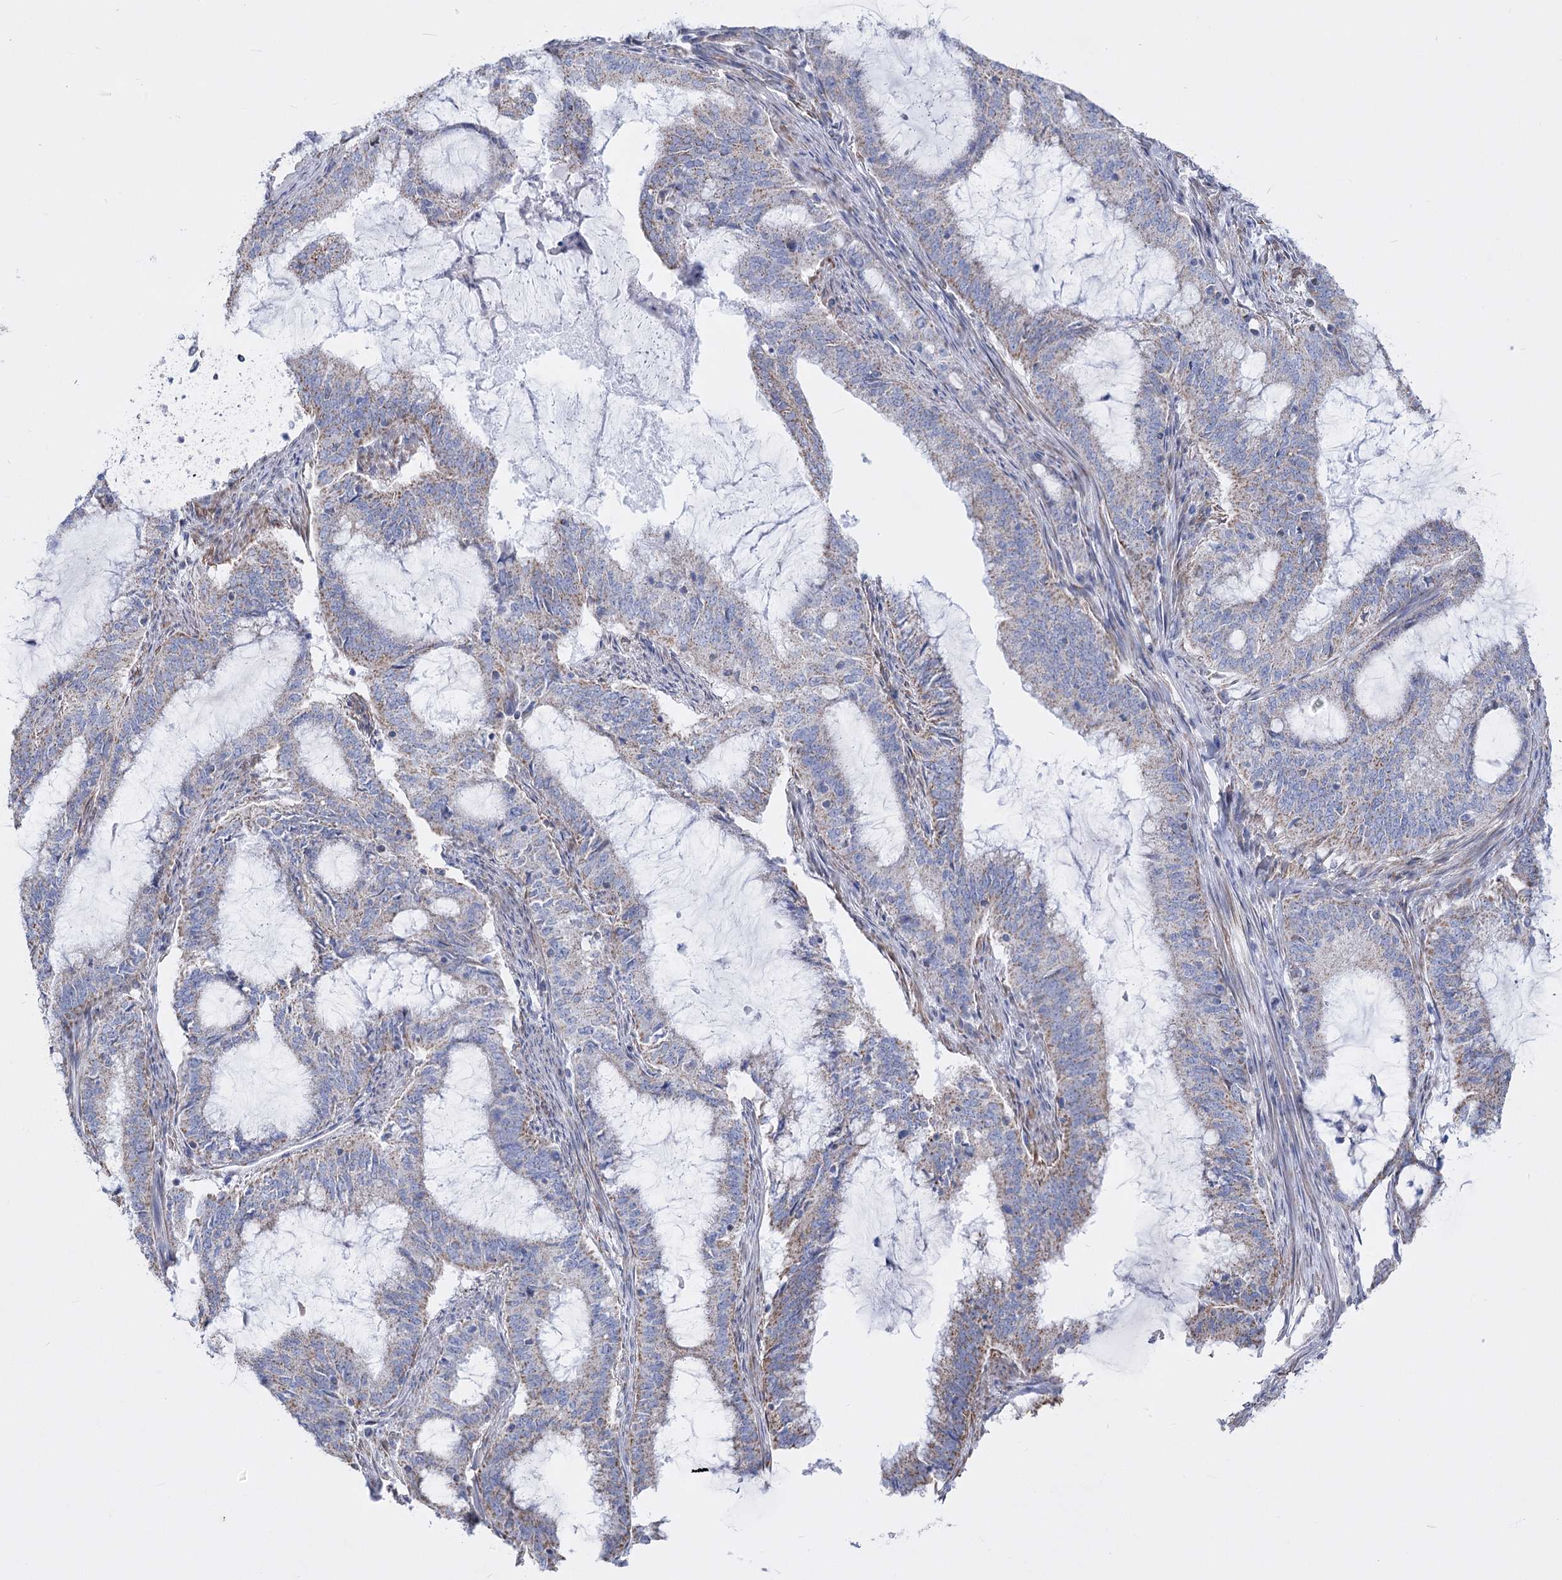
{"staining": {"intensity": "moderate", "quantity": "<25%", "location": "cytoplasmic/membranous"}, "tissue": "endometrial cancer", "cell_type": "Tumor cells", "image_type": "cancer", "snomed": [{"axis": "morphology", "description": "Adenocarcinoma, NOS"}, {"axis": "topography", "description": "Endometrium"}], "caption": "Immunohistochemistry (DAB) staining of endometrial cancer (adenocarcinoma) displays moderate cytoplasmic/membranous protein staining in approximately <25% of tumor cells.", "gene": "PDHB", "patient": {"sex": "female", "age": 51}}